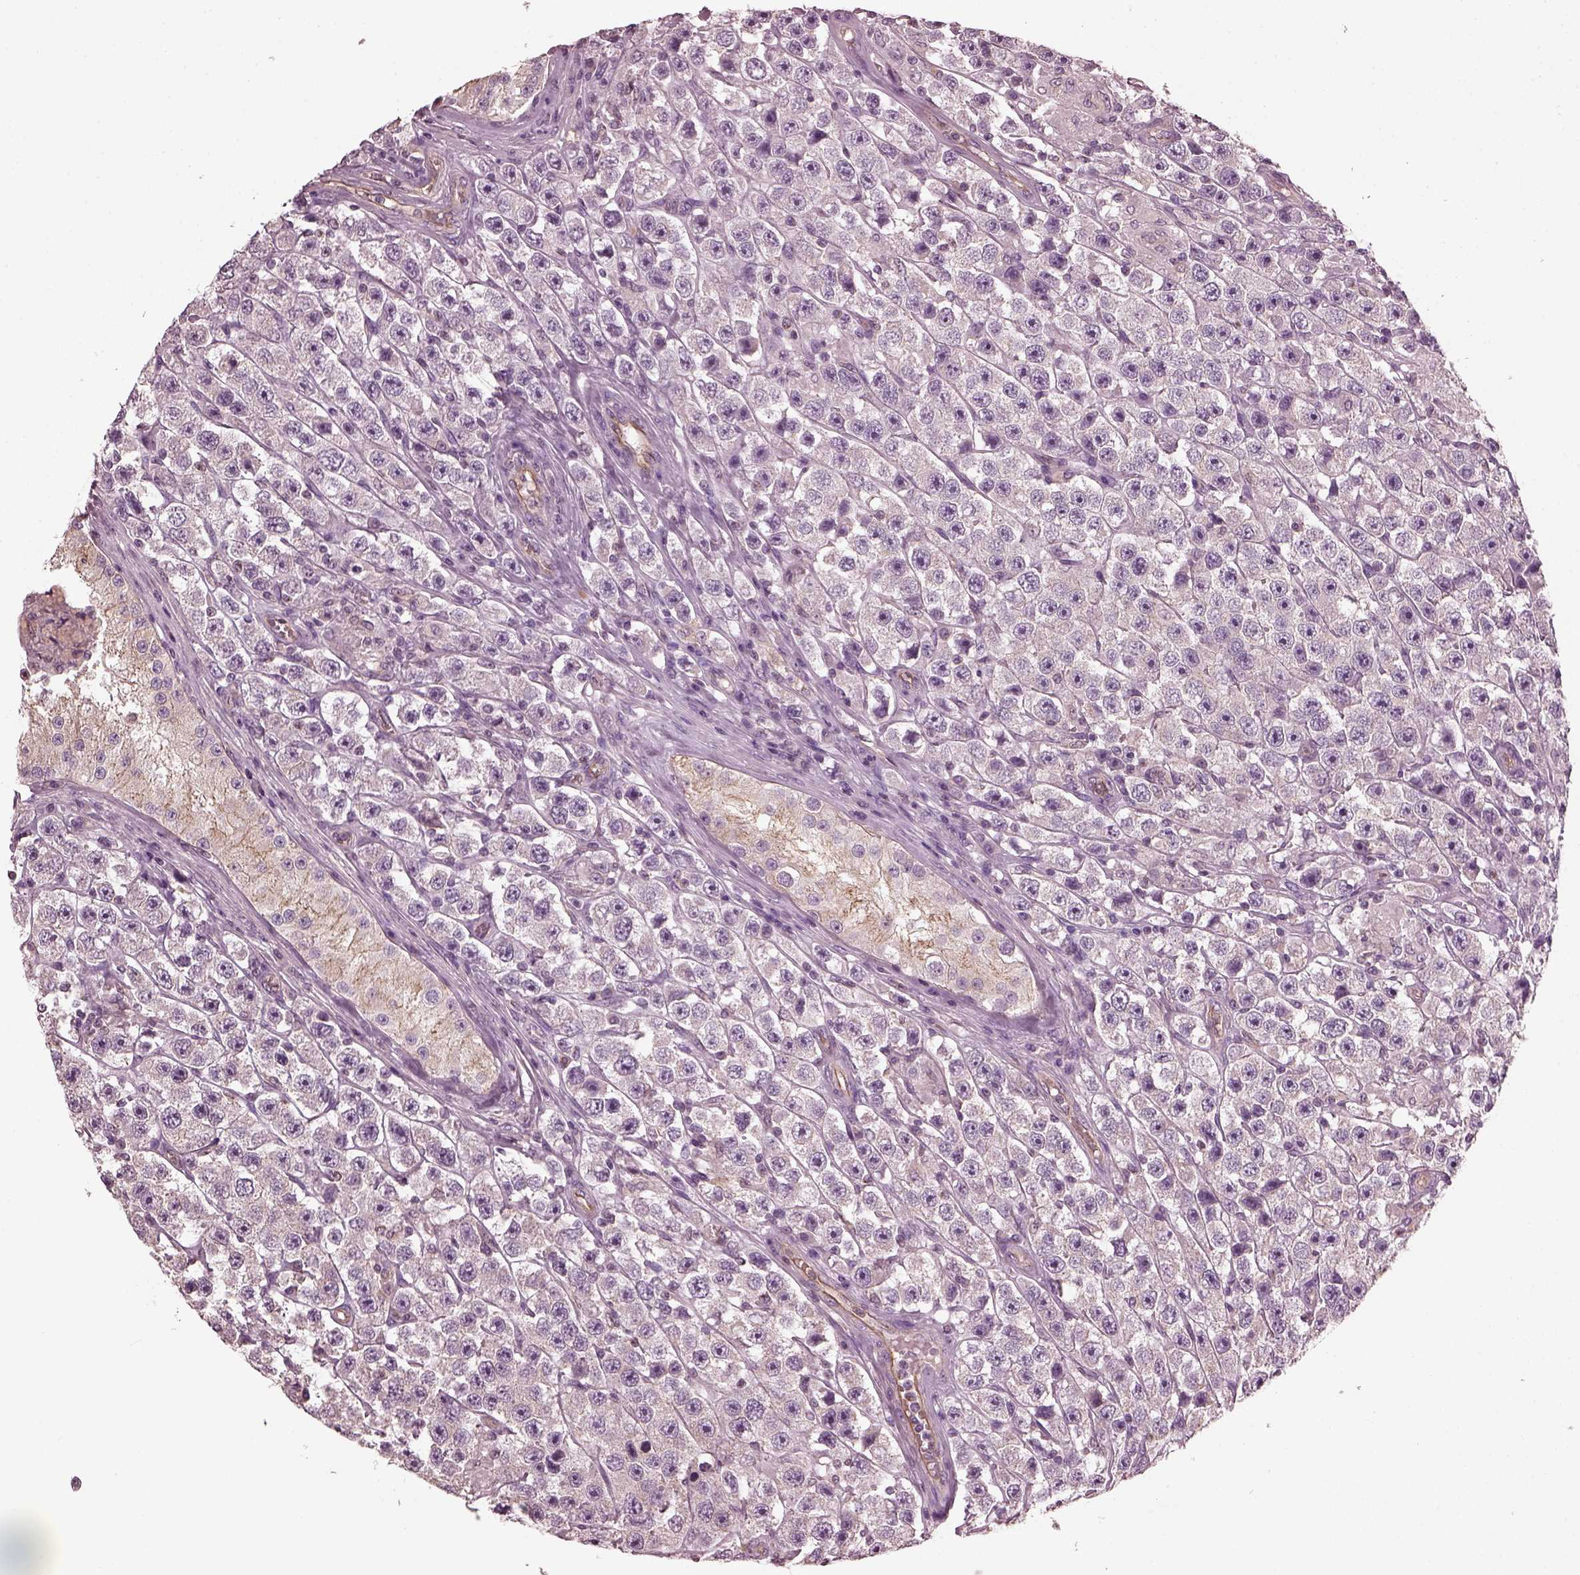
{"staining": {"intensity": "negative", "quantity": "none", "location": "none"}, "tissue": "testis cancer", "cell_type": "Tumor cells", "image_type": "cancer", "snomed": [{"axis": "morphology", "description": "Seminoma, NOS"}, {"axis": "topography", "description": "Testis"}], "caption": "An immunohistochemistry histopathology image of seminoma (testis) is shown. There is no staining in tumor cells of seminoma (testis).", "gene": "ODAD1", "patient": {"sex": "male", "age": 45}}